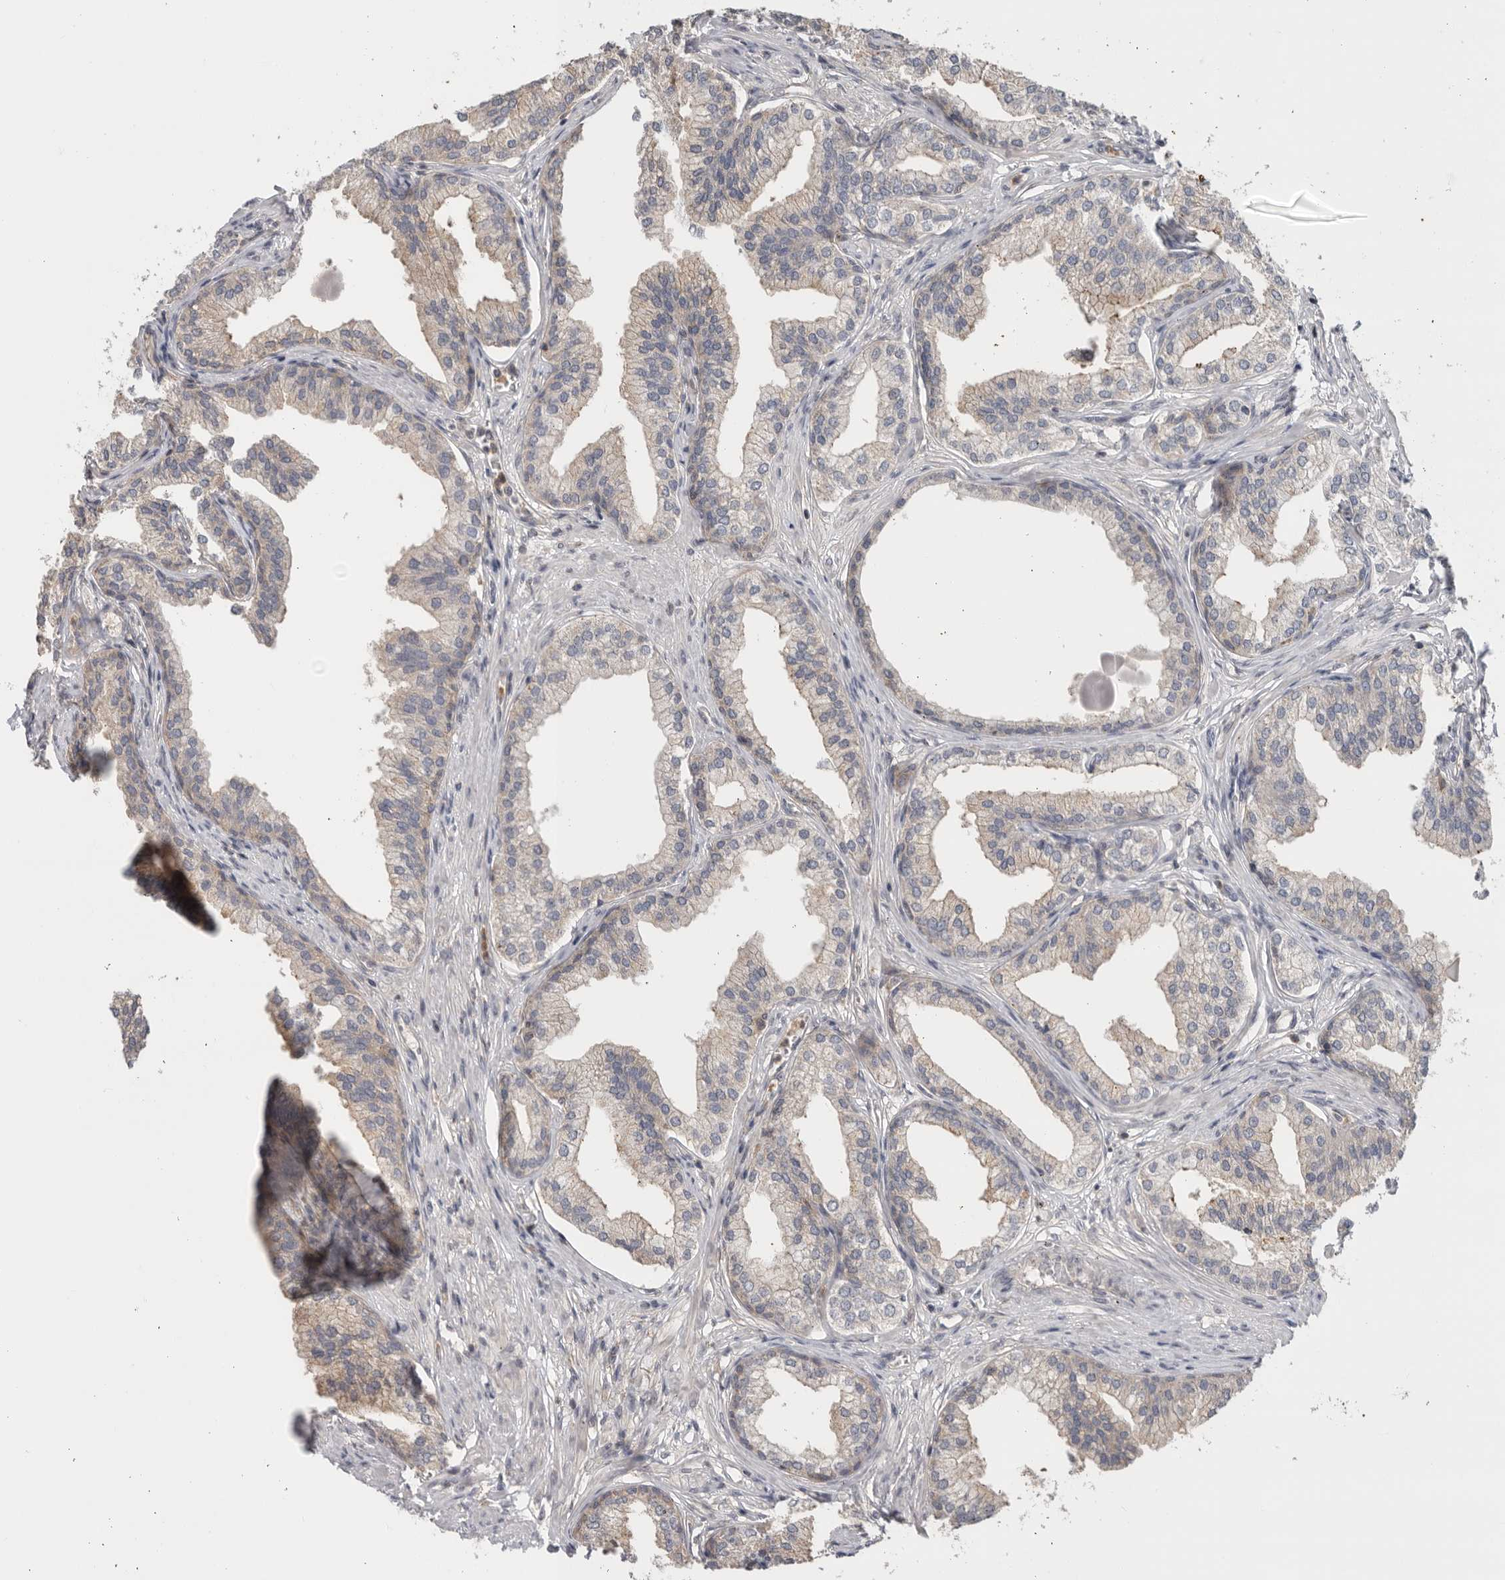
{"staining": {"intensity": "weak", "quantity": "25%-75%", "location": "cytoplasmic/membranous"}, "tissue": "prostate", "cell_type": "Glandular cells", "image_type": "normal", "snomed": [{"axis": "morphology", "description": "Normal tissue, NOS"}, {"axis": "morphology", "description": "Urothelial carcinoma, Low grade"}, {"axis": "topography", "description": "Urinary bladder"}, {"axis": "topography", "description": "Prostate"}], "caption": "IHC staining of normal prostate, which reveals low levels of weak cytoplasmic/membranous staining in approximately 25%-75% of glandular cells indicating weak cytoplasmic/membranous protein expression. The staining was performed using DAB (3,3'-diaminobenzidine) (brown) for protein detection and nuclei were counterstained in hematoxylin (blue).", "gene": "KLK5", "patient": {"sex": "male", "age": 60}}